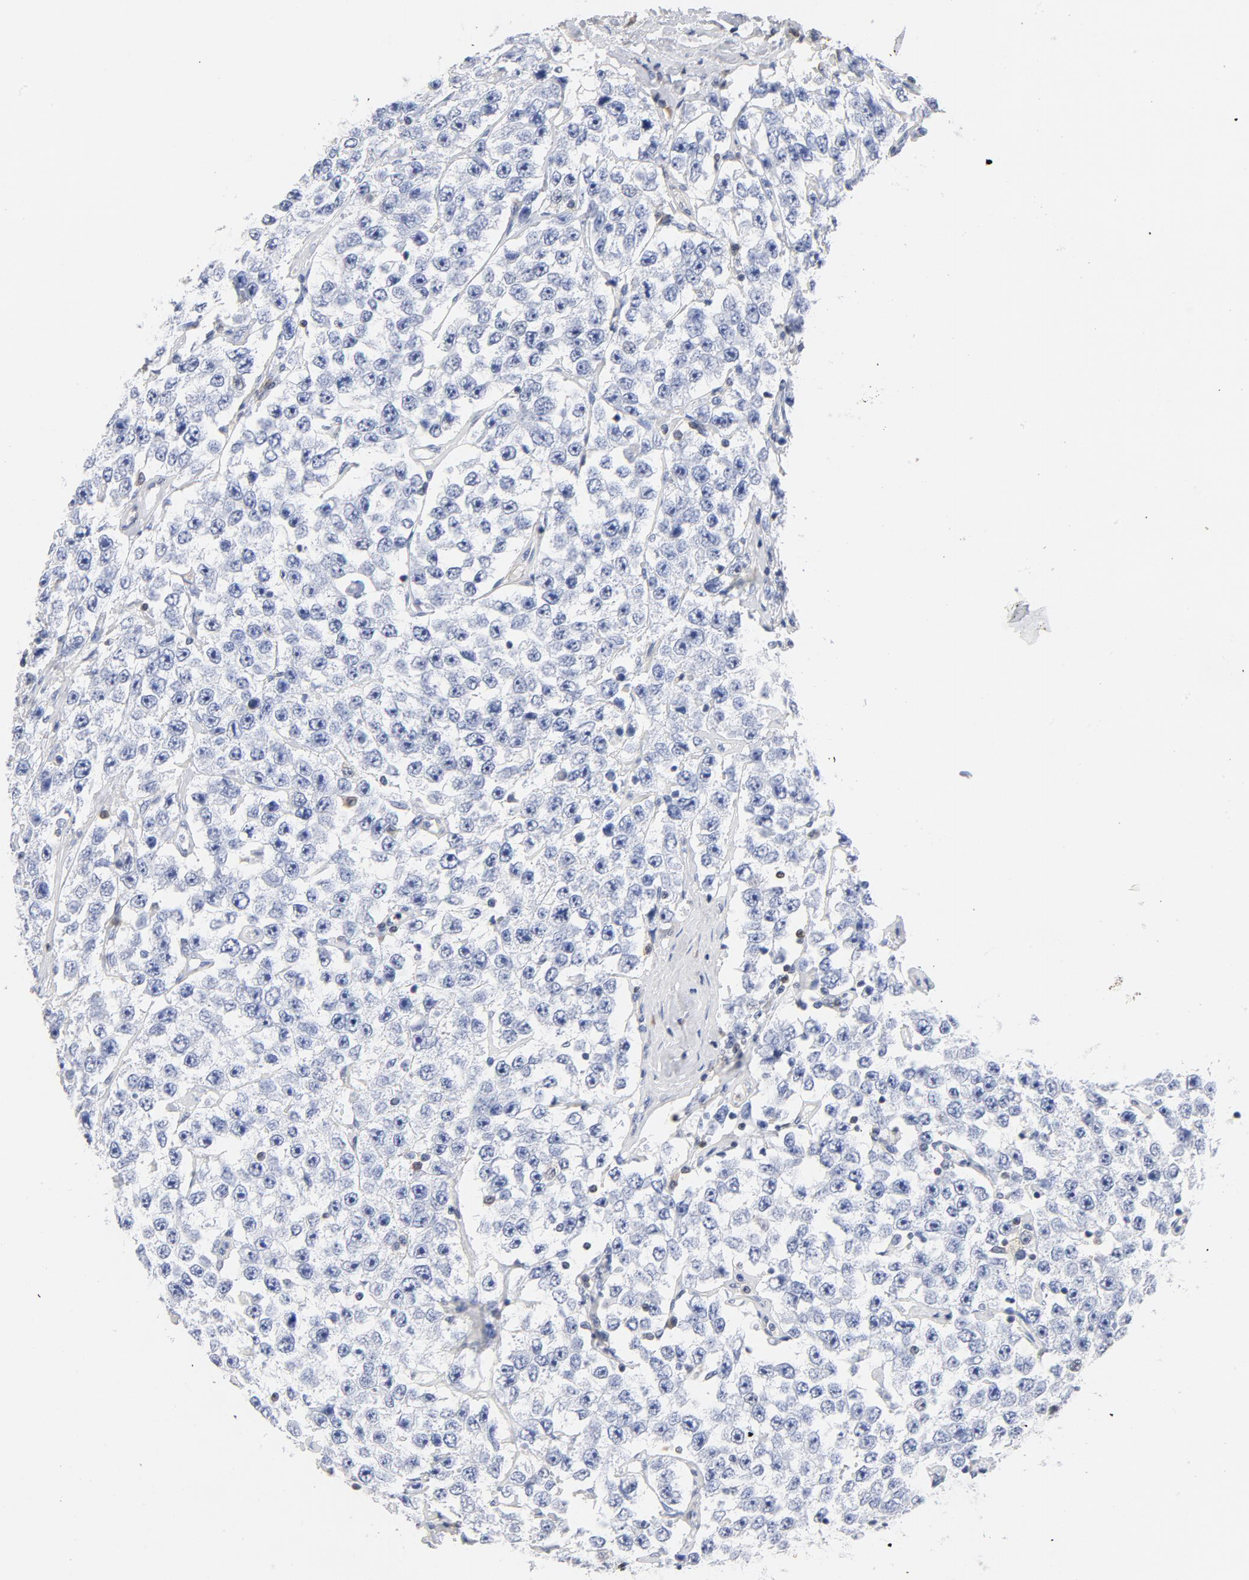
{"staining": {"intensity": "negative", "quantity": "none", "location": "none"}, "tissue": "testis cancer", "cell_type": "Tumor cells", "image_type": "cancer", "snomed": [{"axis": "morphology", "description": "Seminoma, NOS"}, {"axis": "topography", "description": "Testis"}], "caption": "Protein analysis of testis cancer displays no significant expression in tumor cells.", "gene": "CDKN1B", "patient": {"sex": "male", "age": 52}}